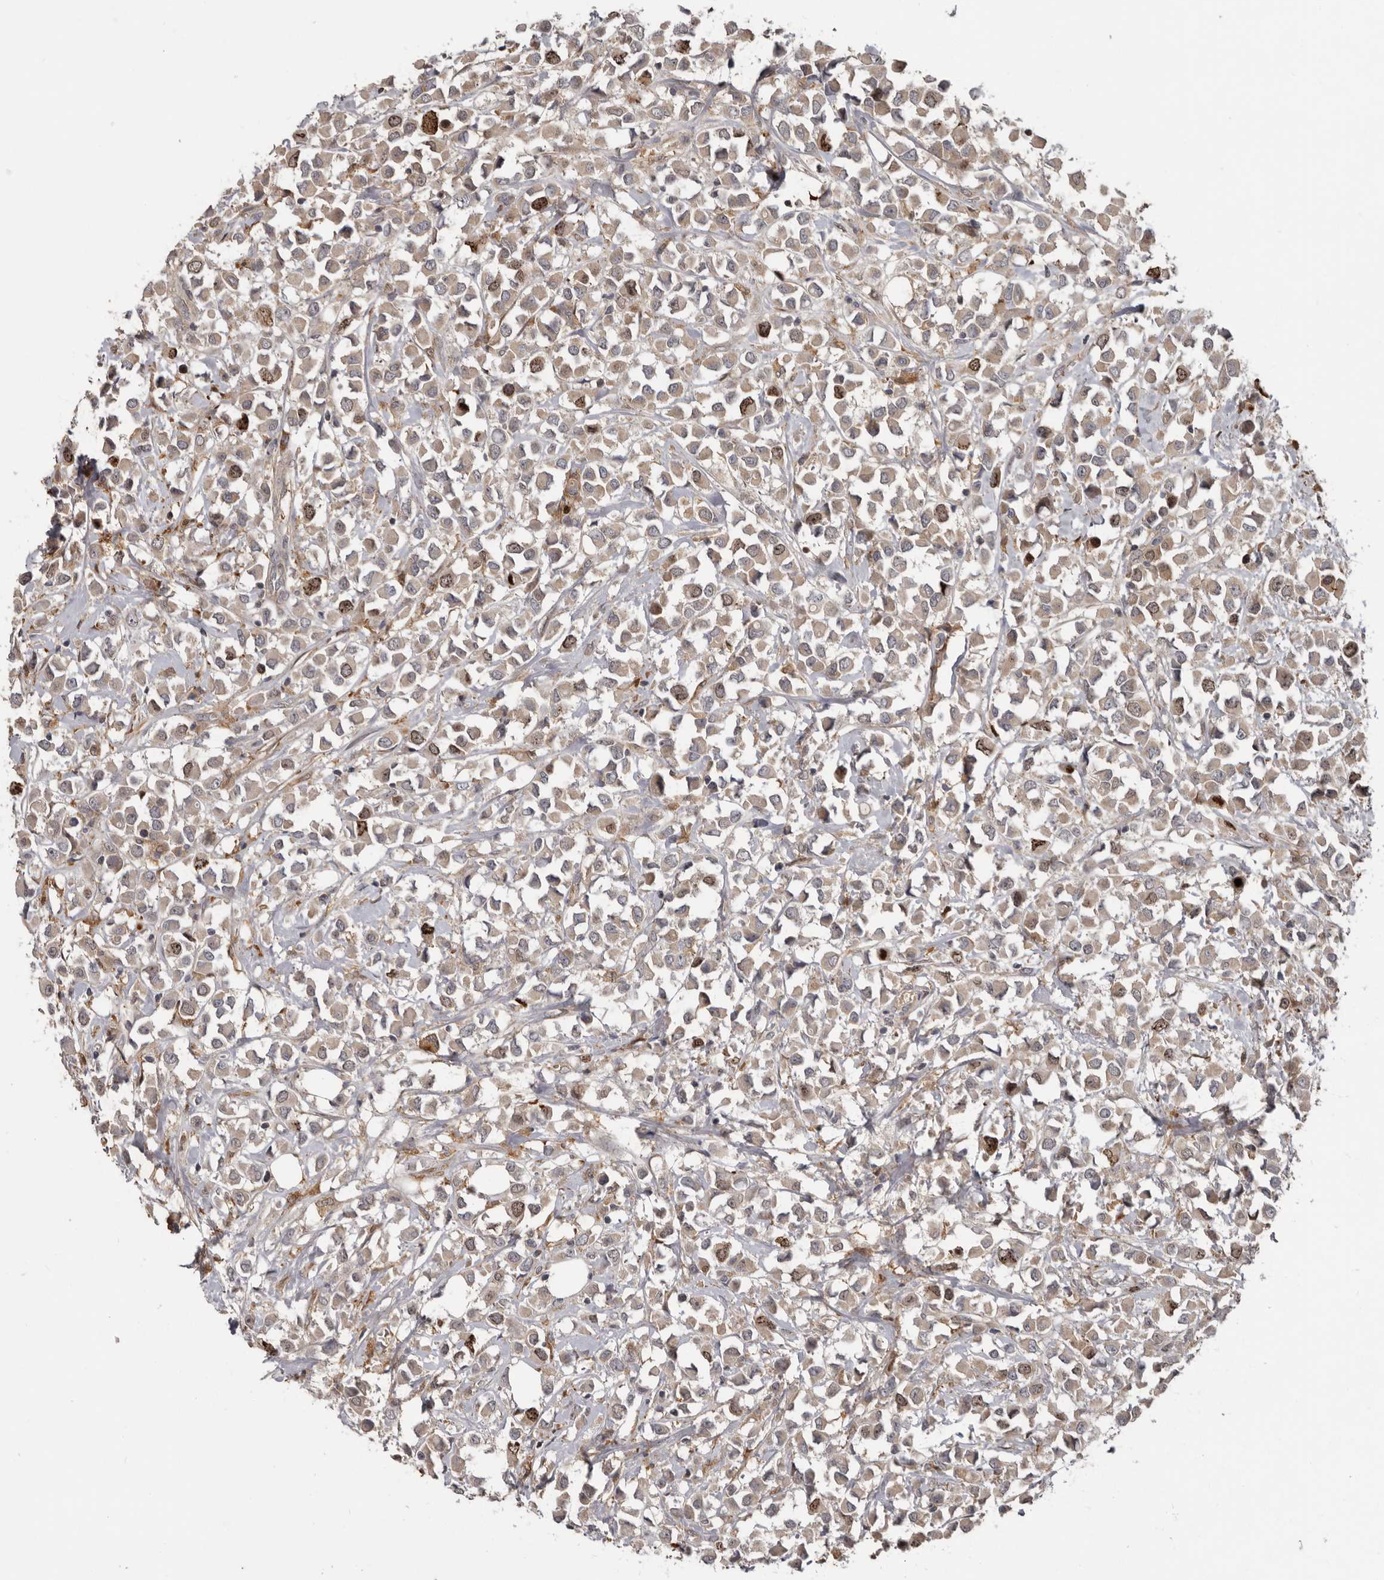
{"staining": {"intensity": "moderate", "quantity": "25%-75%", "location": "cytoplasmic/membranous,nuclear"}, "tissue": "breast cancer", "cell_type": "Tumor cells", "image_type": "cancer", "snomed": [{"axis": "morphology", "description": "Duct carcinoma"}, {"axis": "topography", "description": "Breast"}], "caption": "The histopathology image reveals staining of breast cancer, revealing moderate cytoplasmic/membranous and nuclear protein positivity (brown color) within tumor cells. (Brightfield microscopy of DAB IHC at high magnification).", "gene": "CDCA8", "patient": {"sex": "female", "age": 61}}